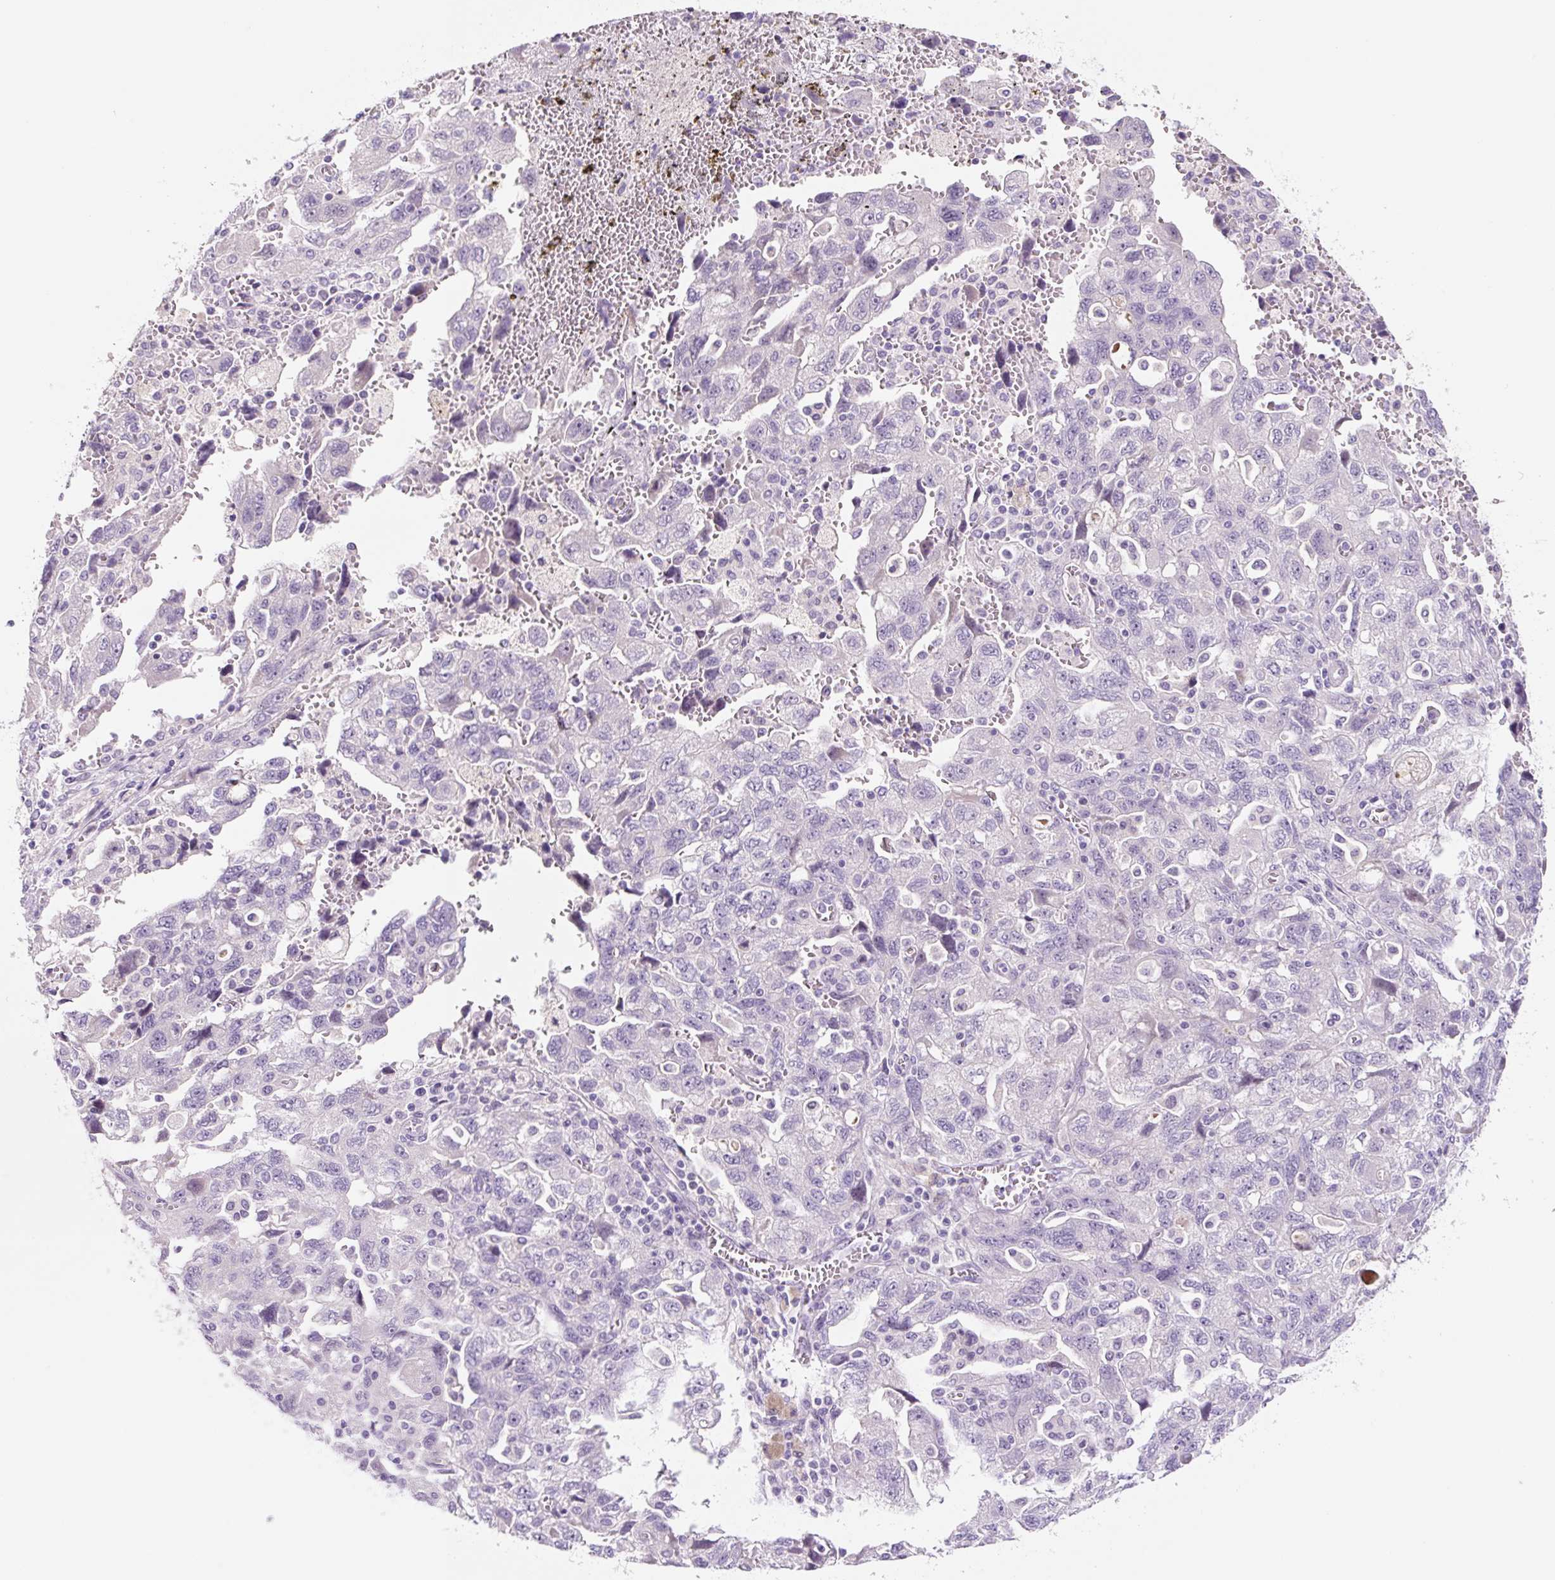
{"staining": {"intensity": "negative", "quantity": "none", "location": "none"}, "tissue": "ovarian cancer", "cell_type": "Tumor cells", "image_type": "cancer", "snomed": [{"axis": "morphology", "description": "Carcinoma, NOS"}, {"axis": "morphology", "description": "Cystadenocarcinoma, serous, NOS"}, {"axis": "topography", "description": "Ovary"}], "caption": "A histopathology image of ovarian cancer stained for a protein reveals no brown staining in tumor cells.", "gene": "CCL25", "patient": {"sex": "female", "age": 69}}